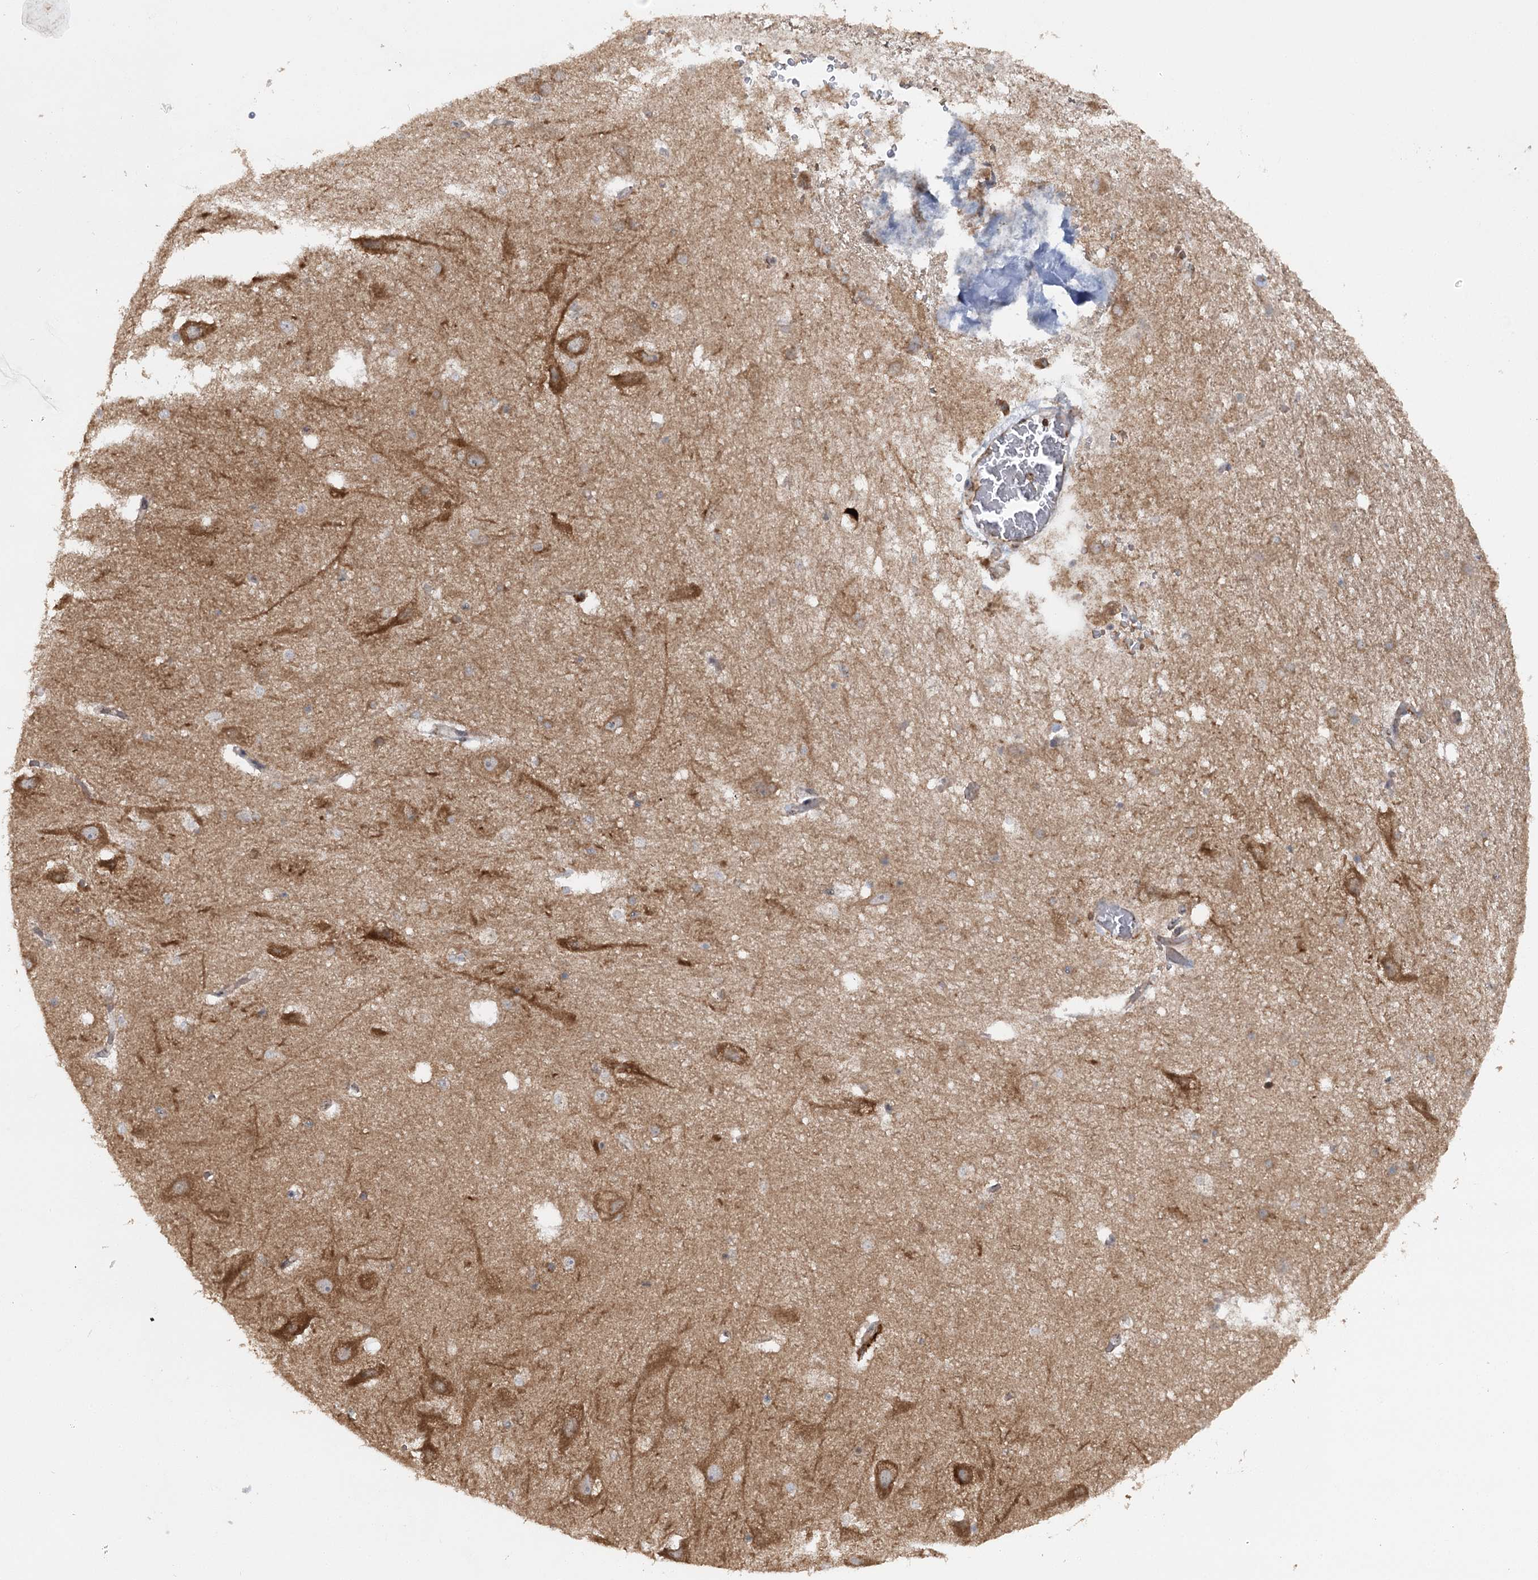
{"staining": {"intensity": "moderate", "quantity": "<25%", "location": "cytoplasmic/membranous"}, "tissue": "hippocampus", "cell_type": "Glial cells", "image_type": "normal", "snomed": [{"axis": "morphology", "description": "Normal tissue, NOS"}, {"axis": "topography", "description": "Hippocampus"}], "caption": "About <25% of glial cells in benign human hippocampus exhibit moderate cytoplasmic/membranous protein expression as visualized by brown immunohistochemical staining.", "gene": "C12orf4", "patient": {"sex": "female", "age": 52}}